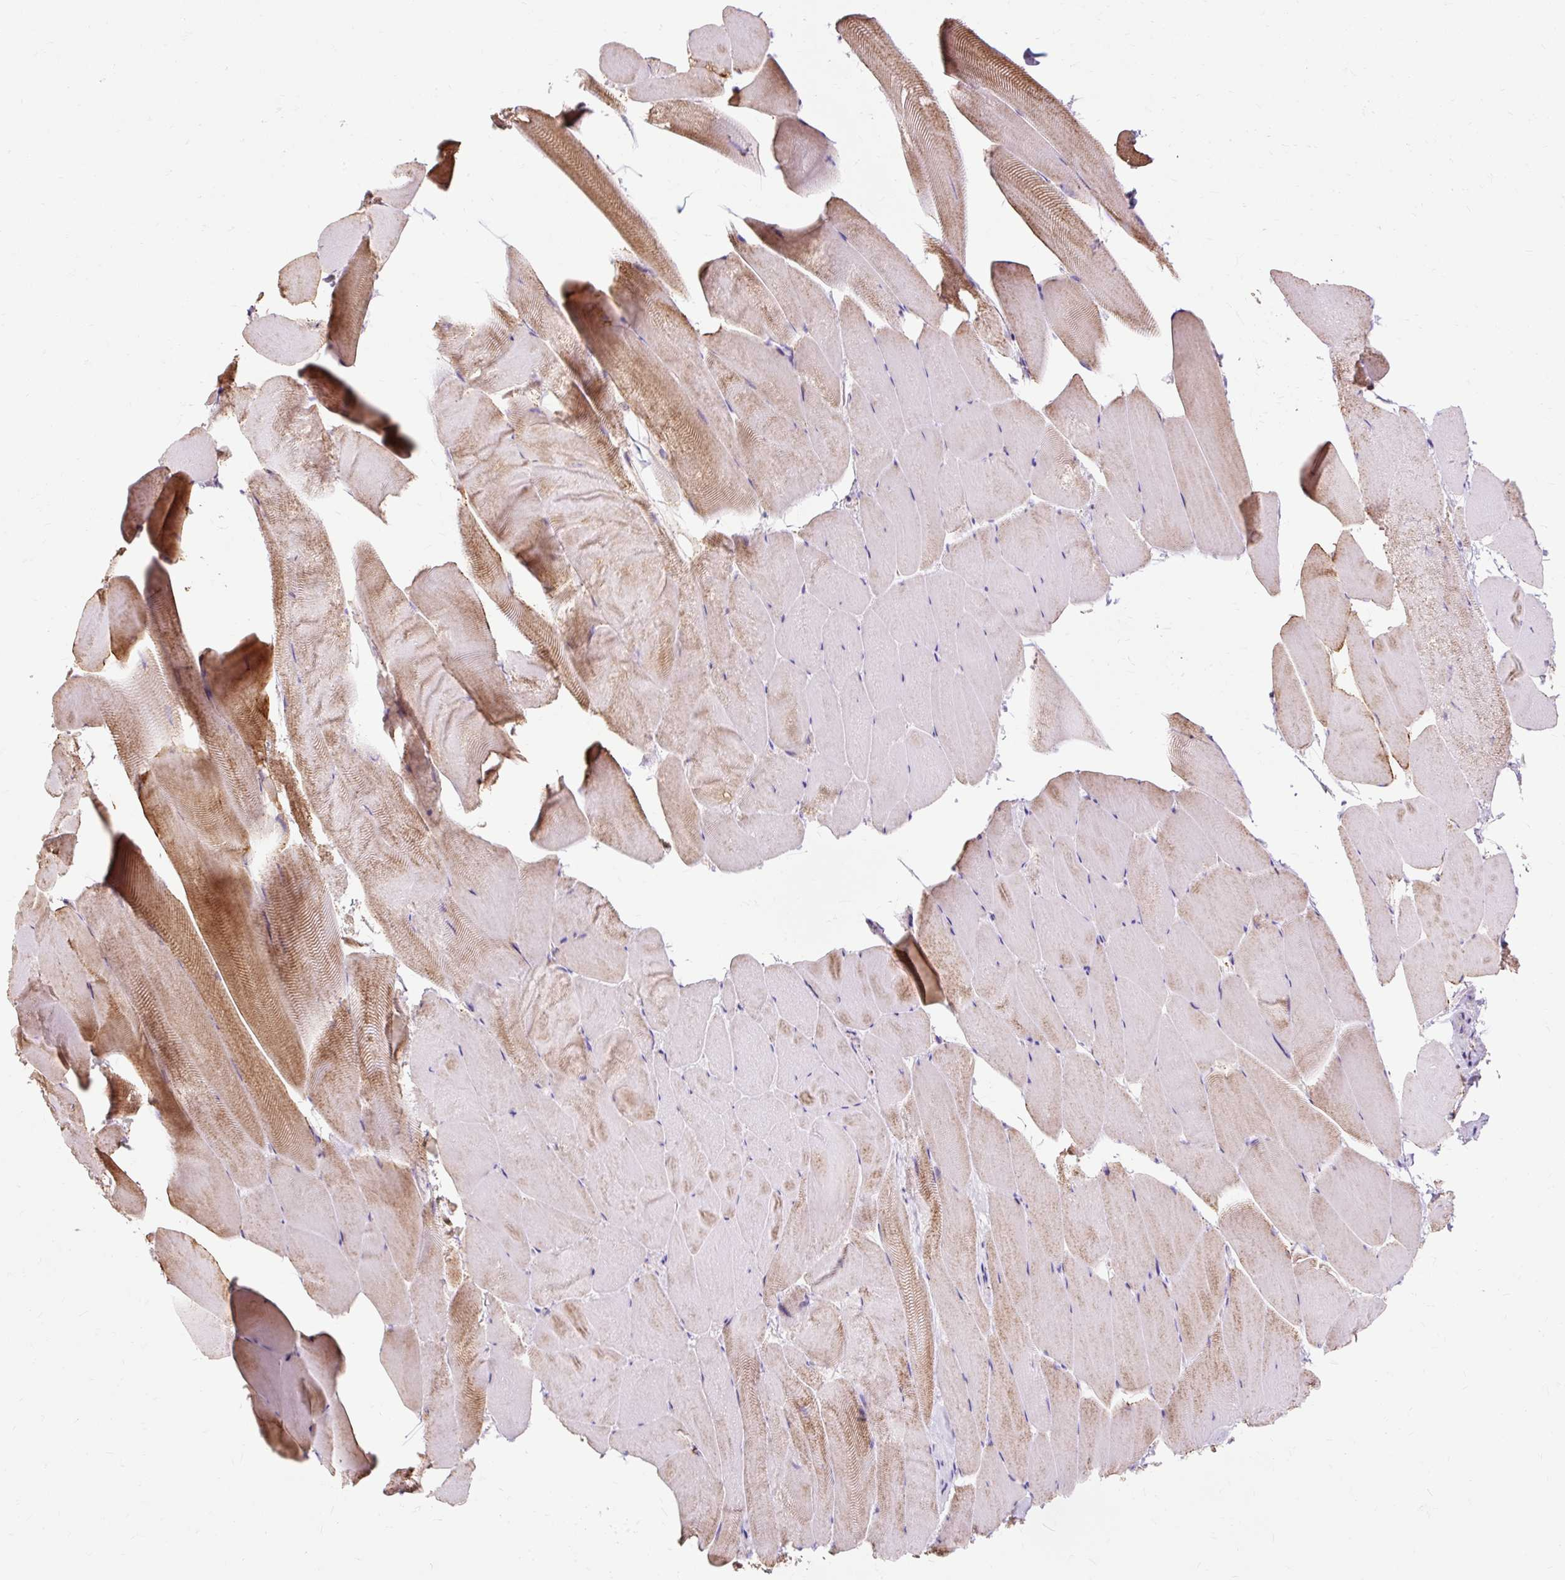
{"staining": {"intensity": "moderate", "quantity": "25%-75%", "location": "cytoplasmic/membranous"}, "tissue": "skeletal muscle", "cell_type": "Myocytes", "image_type": "normal", "snomed": [{"axis": "morphology", "description": "Normal tissue, NOS"}, {"axis": "topography", "description": "Skeletal muscle"}], "caption": "Skeletal muscle stained with immunohistochemistry shows moderate cytoplasmic/membranous expression in approximately 25%-75% of myocytes. The protein is shown in brown color, while the nuclei are stained blue.", "gene": "DLAT", "patient": {"sex": "female", "age": 64}}